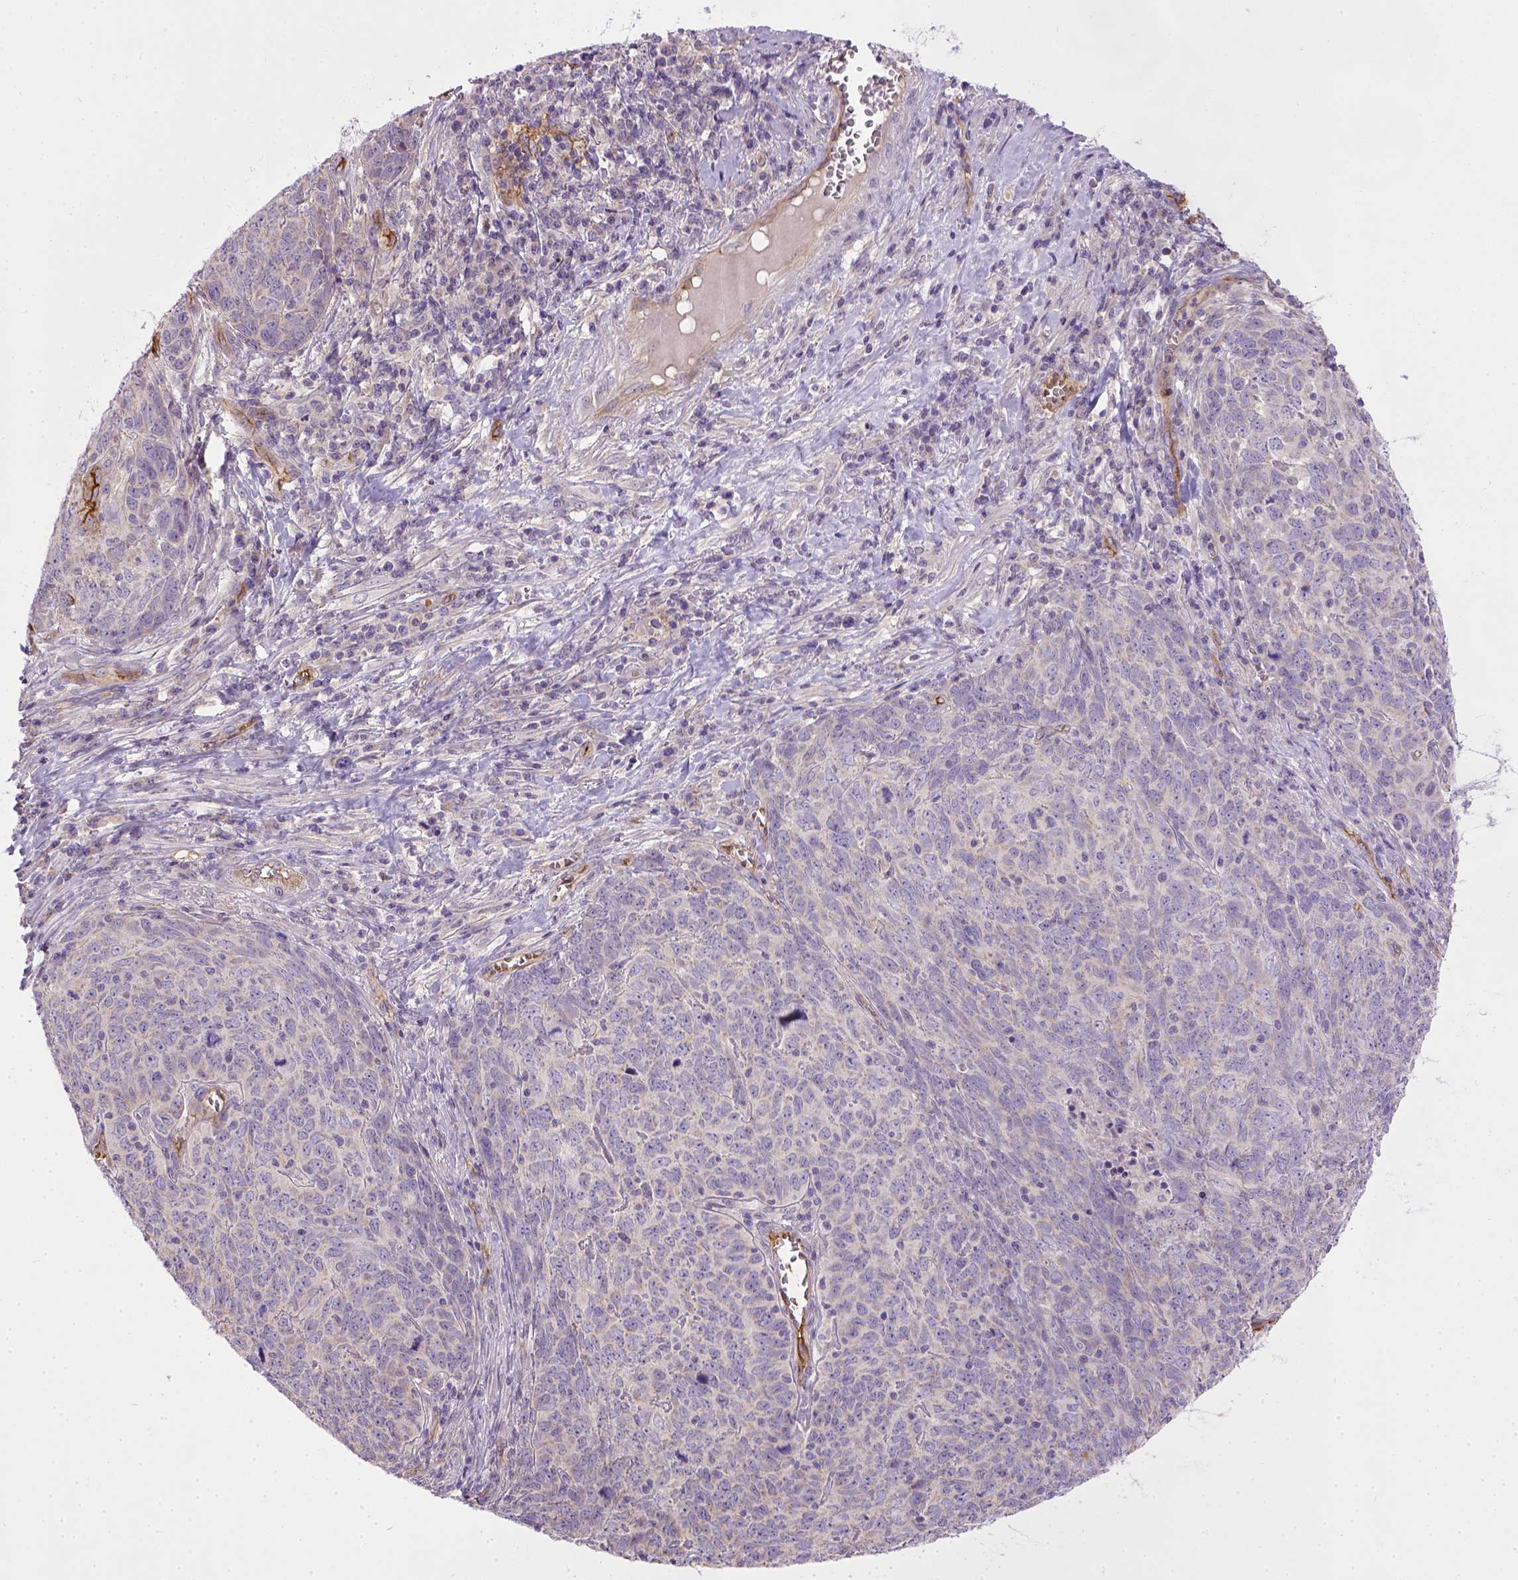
{"staining": {"intensity": "negative", "quantity": "none", "location": "none"}, "tissue": "skin cancer", "cell_type": "Tumor cells", "image_type": "cancer", "snomed": [{"axis": "morphology", "description": "Squamous cell carcinoma, NOS"}, {"axis": "topography", "description": "Skin"}, {"axis": "topography", "description": "Anal"}], "caption": "A photomicrograph of human skin squamous cell carcinoma is negative for staining in tumor cells. (DAB immunohistochemistry (IHC) with hematoxylin counter stain).", "gene": "ENG", "patient": {"sex": "female", "age": 51}}